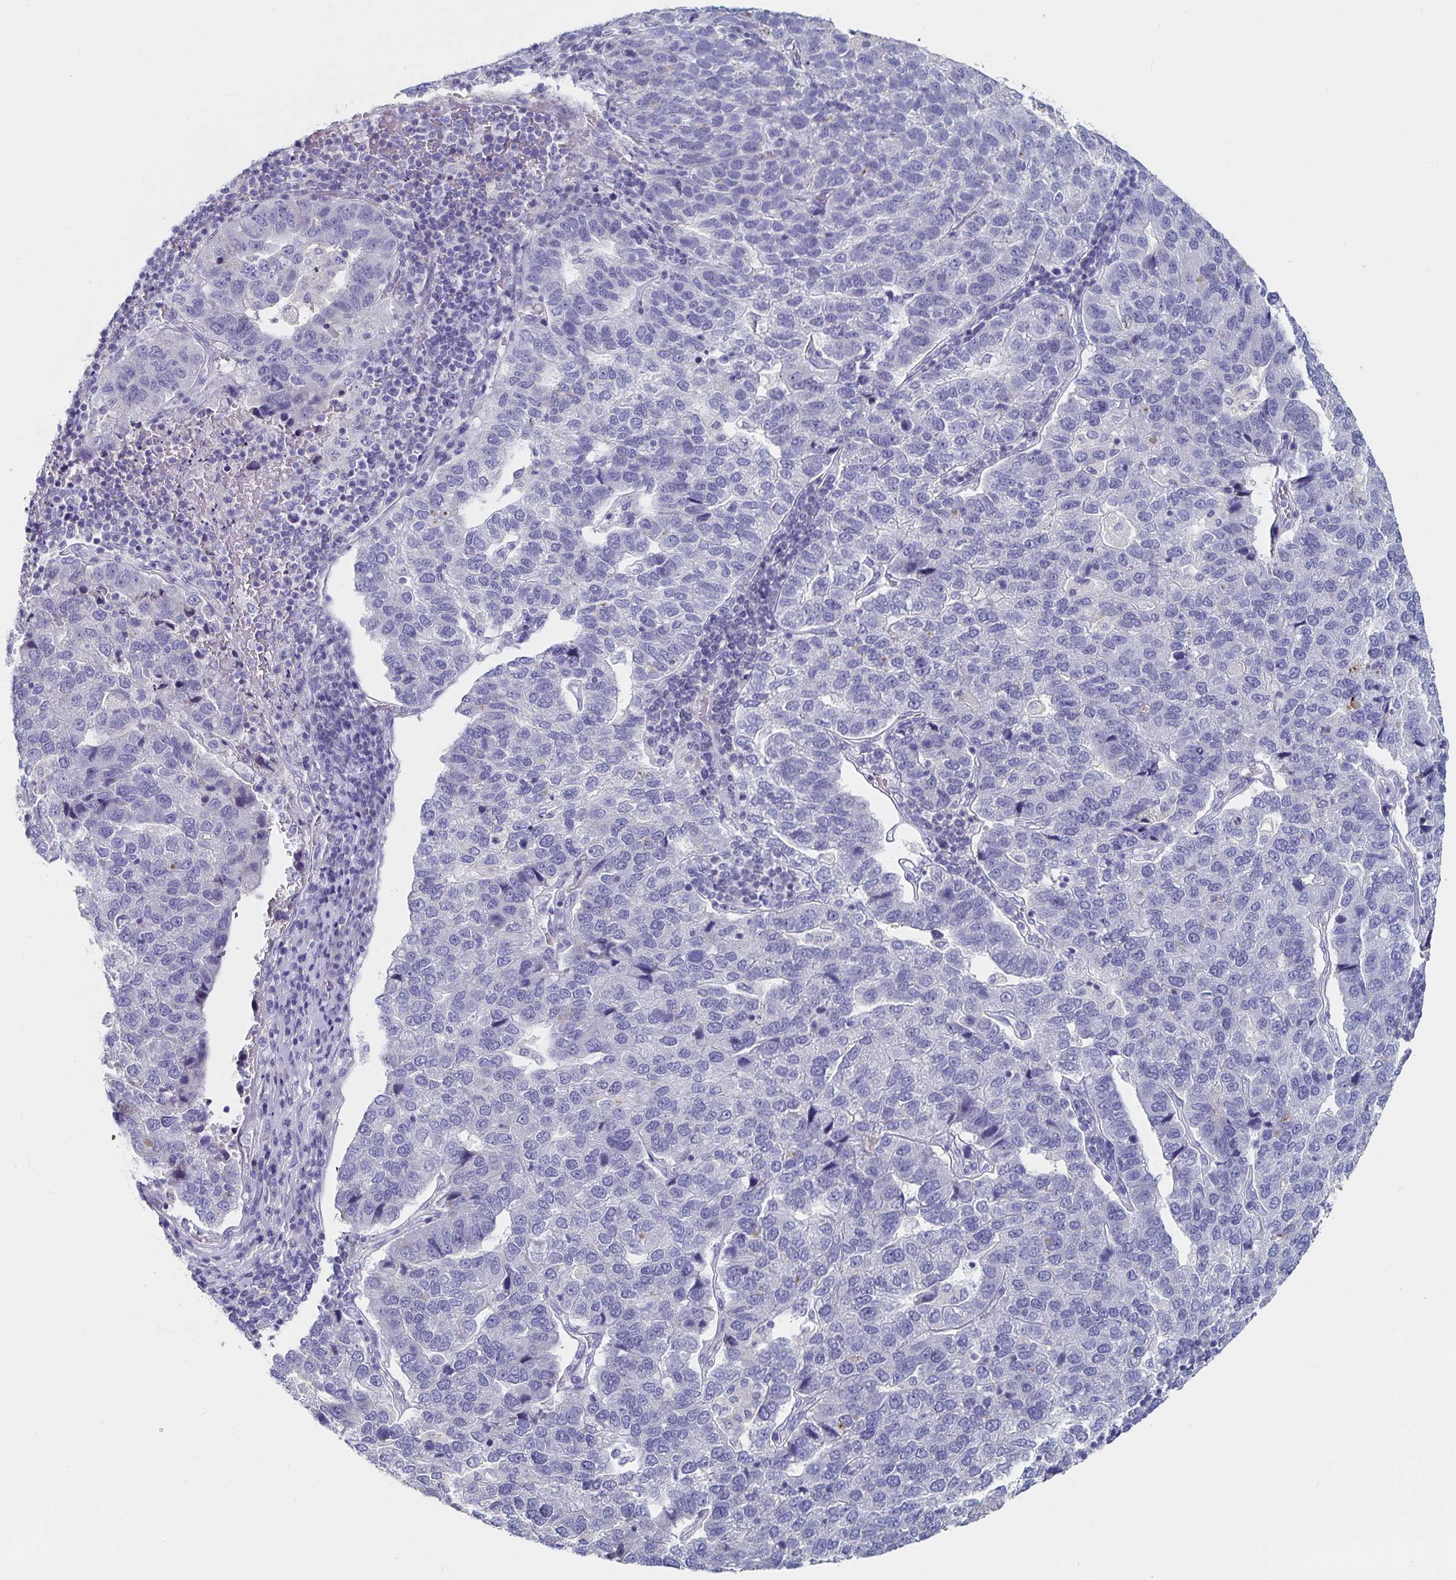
{"staining": {"intensity": "negative", "quantity": "none", "location": "none"}, "tissue": "pancreatic cancer", "cell_type": "Tumor cells", "image_type": "cancer", "snomed": [{"axis": "morphology", "description": "Adenocarcinoma, NOS"}, {"axis": "topography", "description": "Pancreas"}], "caption": "Human pancreatic cancer stained for a protein using IHC displays no expression in tumor cells.", "gene": "CFAP69", "patient": {"sex": "female", "age": 61}}